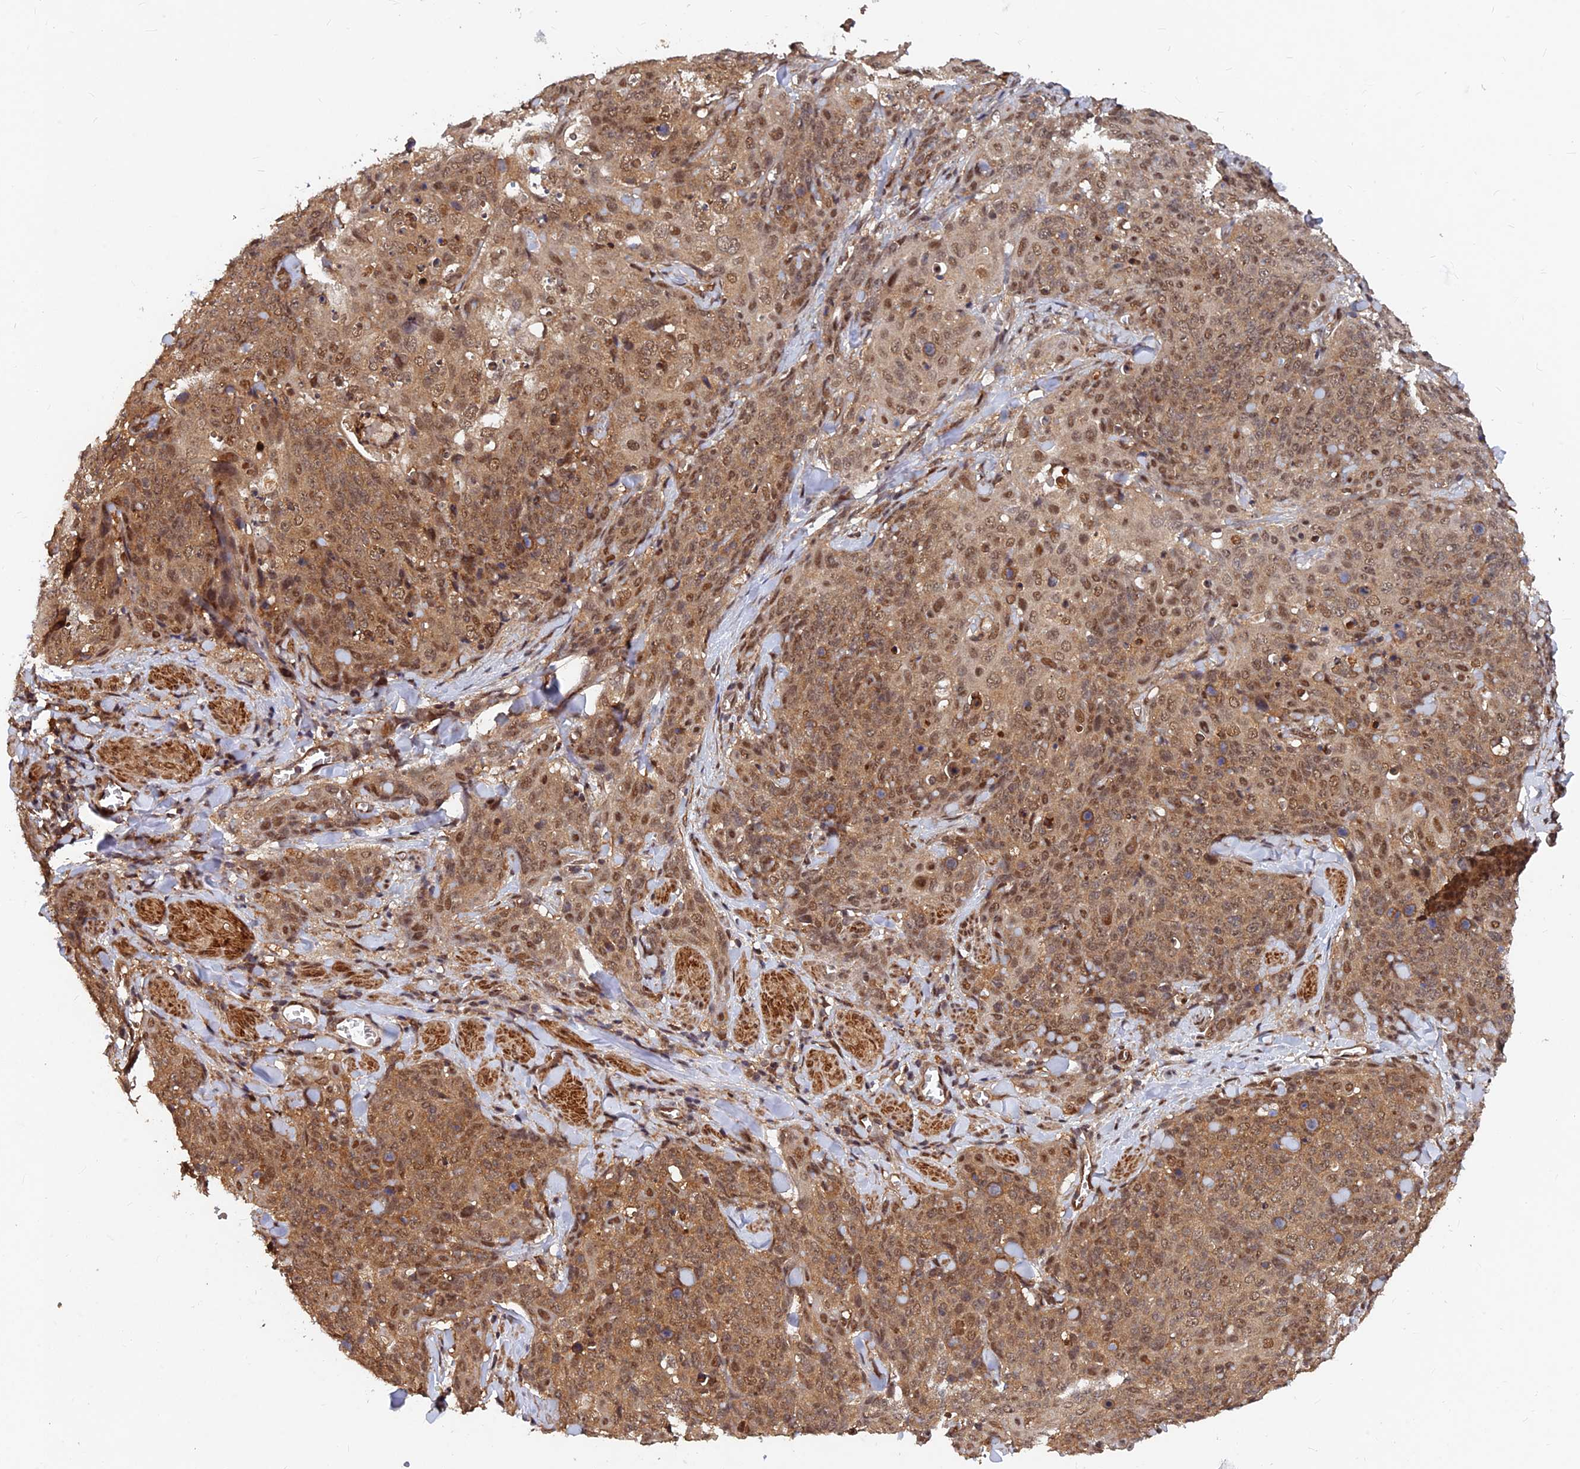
{"staining": {"intensity": "moderate", "quantity": ">75%", "location": "cytoplasmic/membranous,nuclear"}, "tissue": "skin cancer", "cell_type": "Tumor cells", "image_type": "cancer", "snomed": [{"axis": "morphology", "description": "Squamous cell carcinoma, NOS"}, {"axis": "topography", "description": "Skin"}, {"axis": "topography", "description": "Vulva"}], "caption": "Immunohistochemistry (IHC) of skin cancer reveals medium levels of moderate cytoplasmic/membranous and nuclear expression in approximately >75% of tumor cells. The protein of interest is stained brown, and the nuclei are stained in blue (DAB IHC with brightfield microscopy, high magnification).", "gene": "FAM53C", "patient": {"sex": "female", "age": 85}}